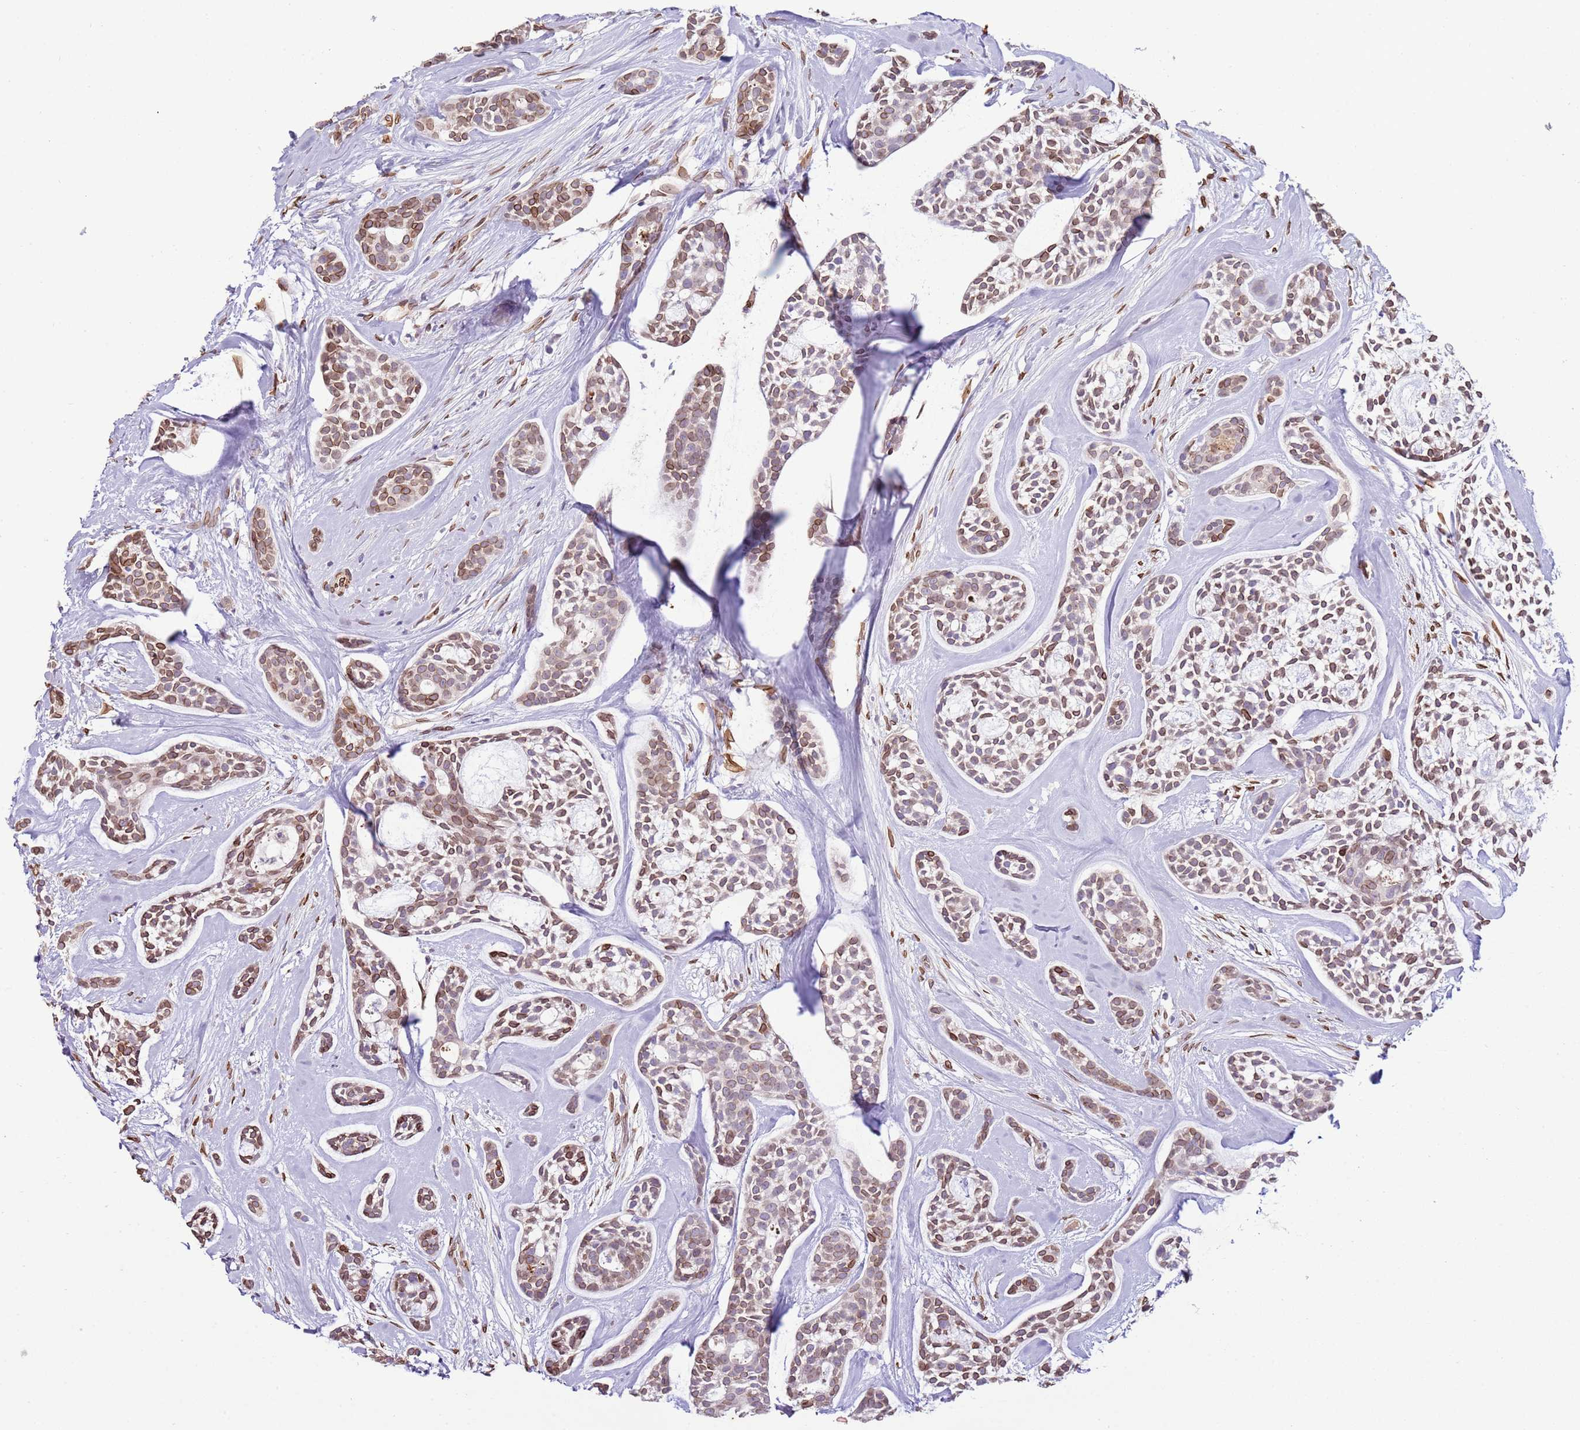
{"staining": {"intensity": "moderate", "quantity": ">75%", "location": "cytoplasmic/membranous,nuclear"}, "tissue": "head and neck cancer", "cell_type": "Tumor cells", "image_type": "cancer", "snomed": [{"axis": "morphology", "description": "Adenocarcinoma, NOS"}, {"axis": "topography", "description": "Subcutis"}, {"axis": "topography", "description": "Head-Neck"}], "caption": "Immunohistochemical staining of head and neck cancer (adenocarcinoma) reveals medium levels of moderate cytoplasmic/membranous and nuclear protein expression in approximately >75% of tumor cells.", "gene": "TMEM47", "patient": {"sex": "female", "age": 73}}